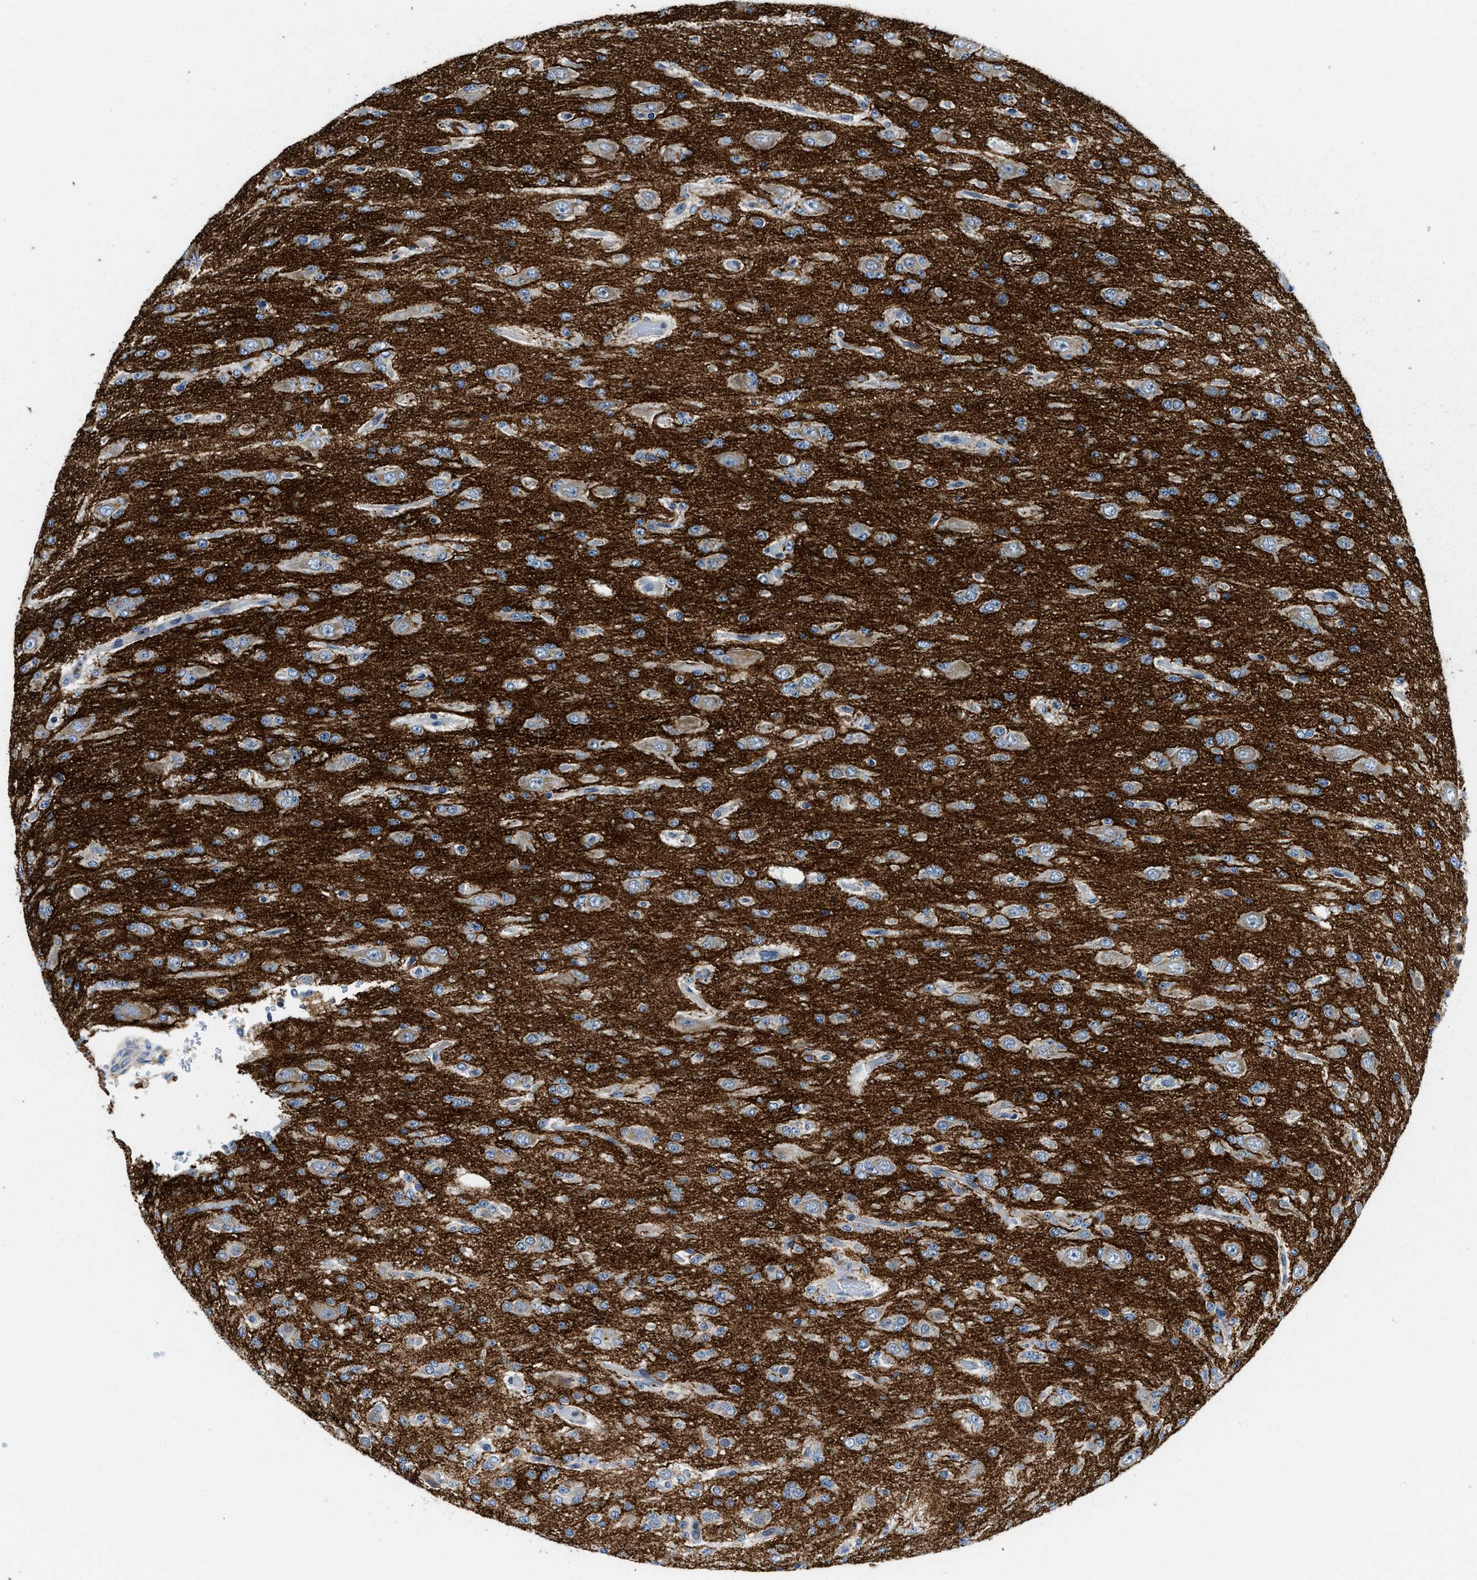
{"staining": {"intensity": "weak", "quantity": "25%-75%", "location": "cytoplasmic/membranous"}, "tissue": "glioma", "cell_type": "Tumor cells", "image_type": "cancer", "snomed": [{"axis": "morphology", "description": "Glioma, malignant, Low grade"}, {"axis": "topography", "description": "Brain"}], "caption": "Malignant low-grade glioma tissue reveals weak cytoplasmic/membranous expression in approximately 25%-75% of tumor cells Using DAB (3,3'-diaminobenzidine) (brown) and hematoxylin (blue) stains, captured at high magnification using brightfield microscopy.", "gene": "IKBKE", "patient": {"sex": "male", "age": 38}}